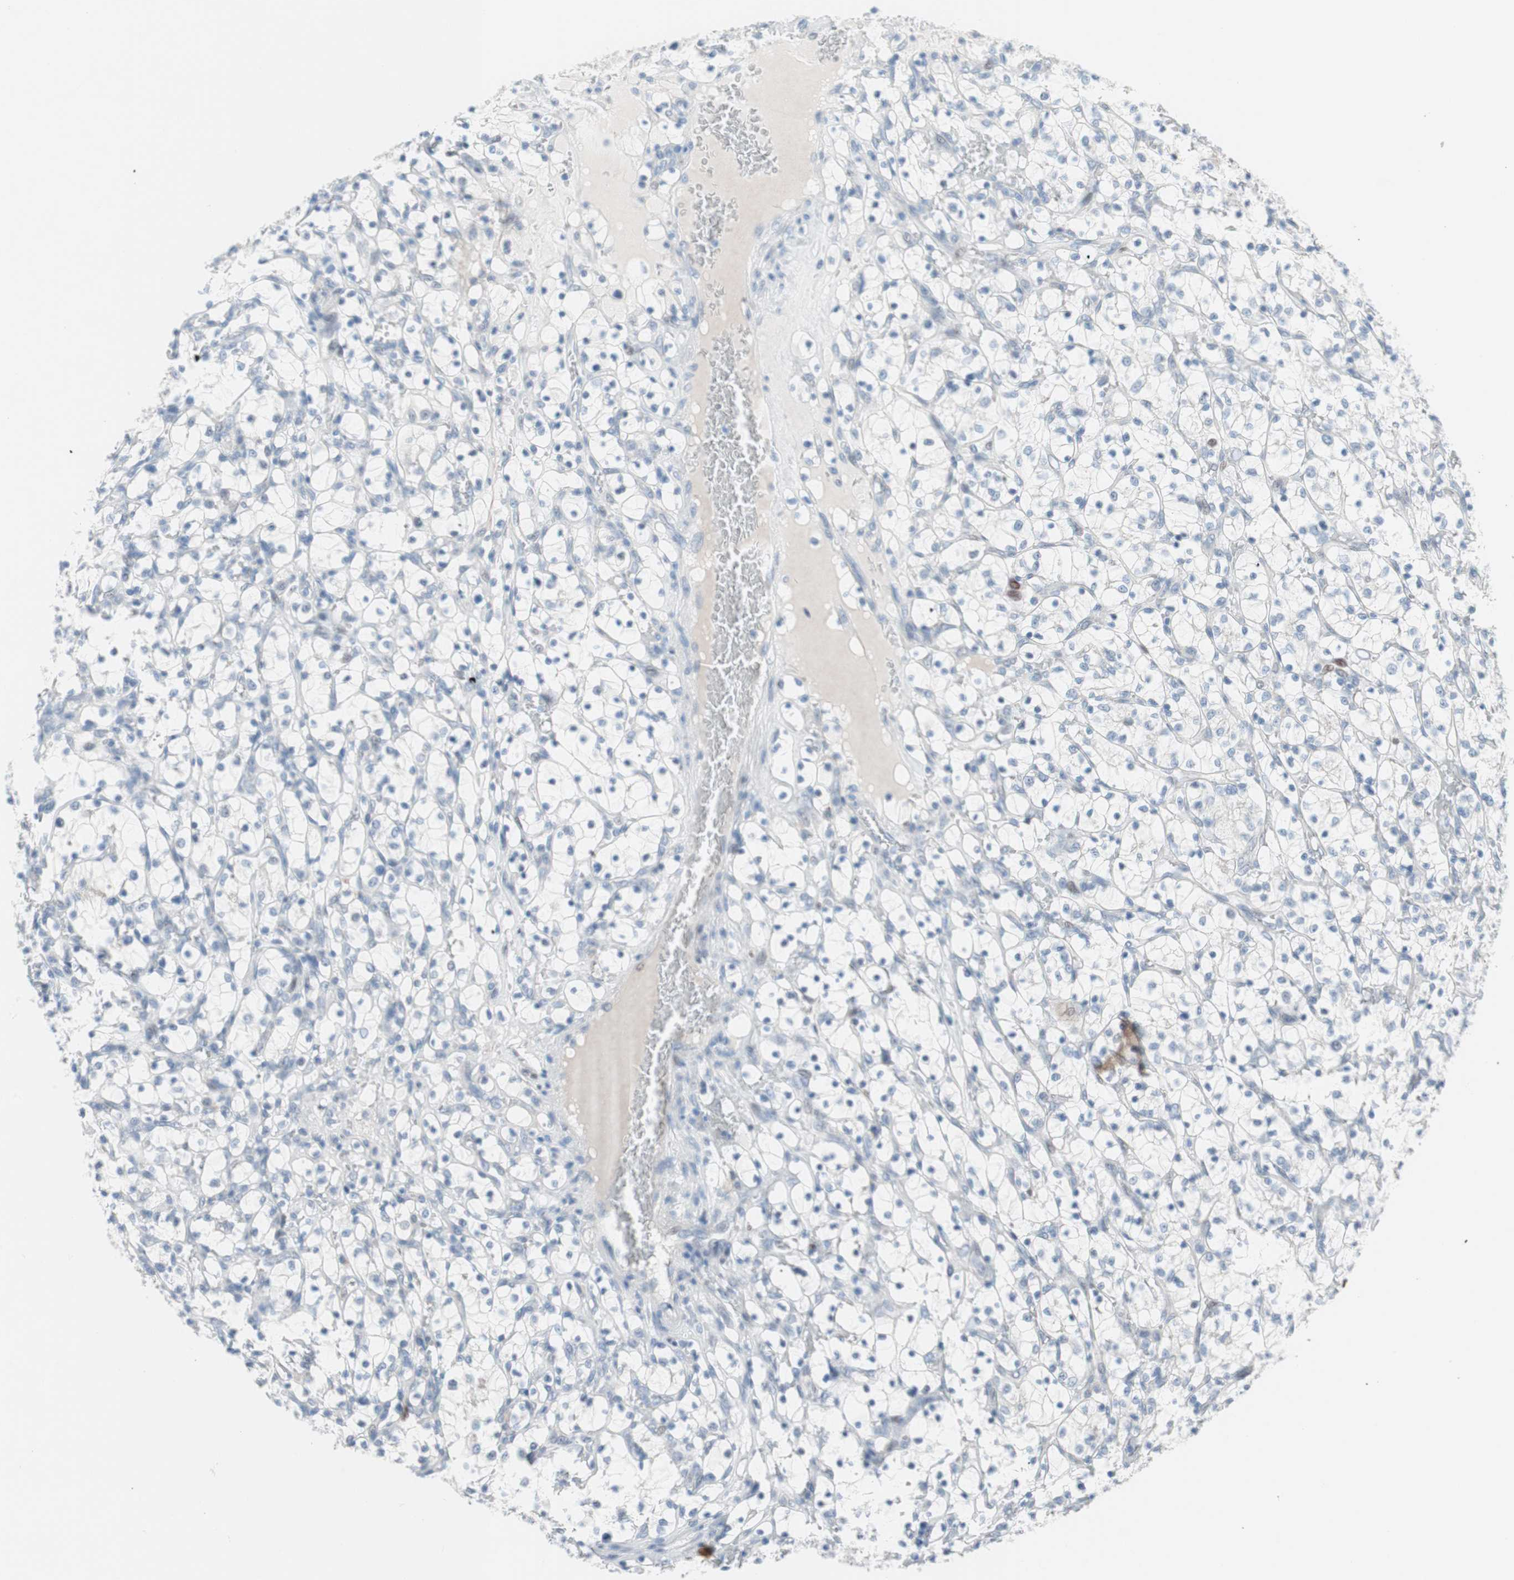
{"staining": {"intensity": "negative", "quantity": "none", "location": "none"}, "tissue": "renal cancer", "cell_type": "Tumor cells", "image_type": "cancer", "snomed": [{"axis": "morphology", "description": "Adenocarcinoma, NOS"}, {"axis": "topography", "description": "Kidney"}], "caption": "Renal cancer was stained to show a protein in brown. There is no significant staining in tumor cells.", "gene": "FOSL1", "patient": {"sex": "female", "age": 69}}